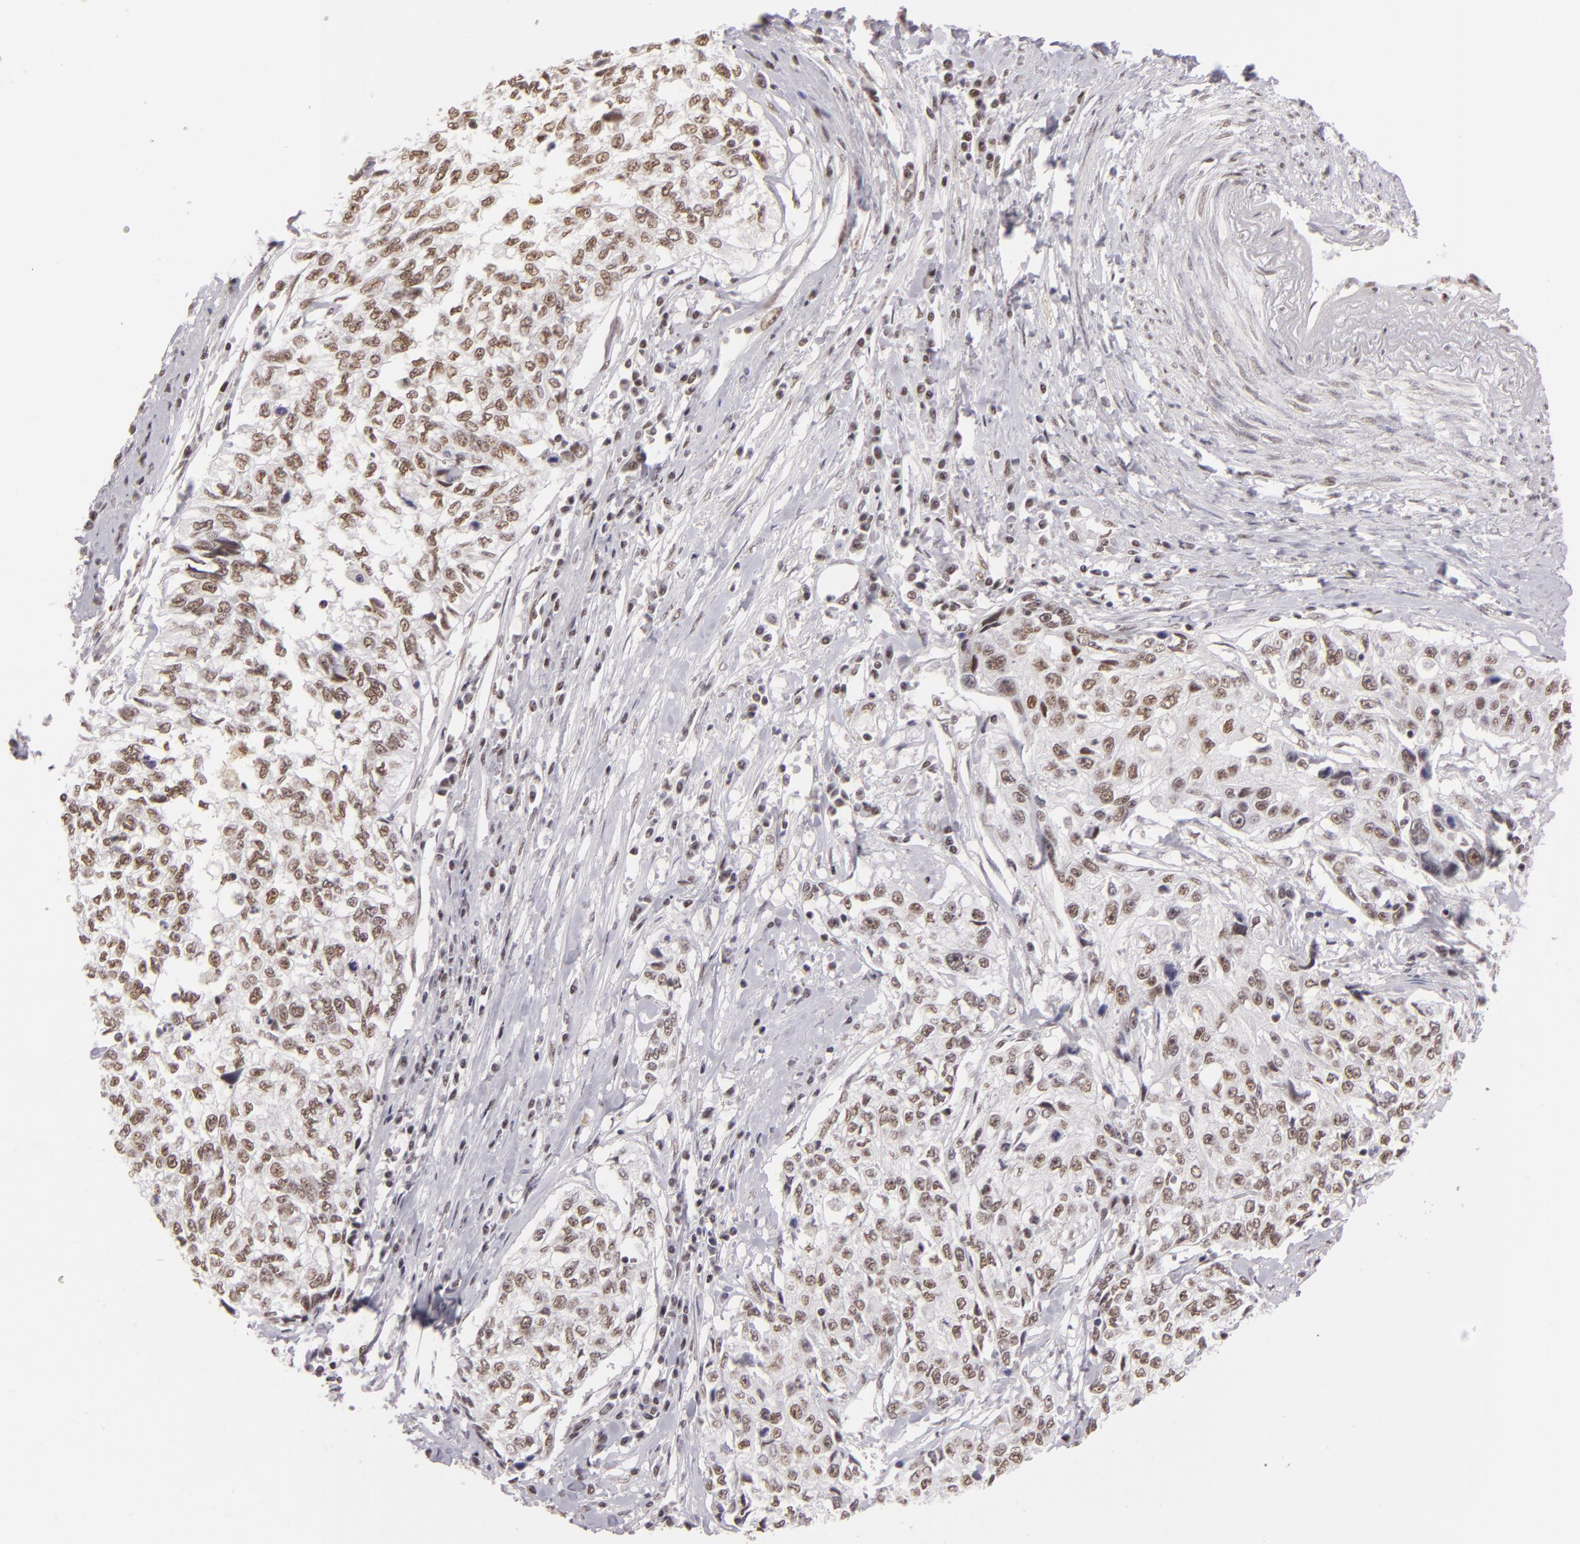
{"staining": {"intensity": "weak", "quantity": ">75%", "location": "nuclear"}, "tissue": "cervical cancer", "cell_type": "Tumor cells", "image_type": "cancer", "snomed": [{"axis": "morphology", "description": "Squamous cell carcinoma, NOS"}, {"axis": "topography", "description": "Cervix"}], "caption": "Immunohistochemical staining of squamous cell carcinoma (cervical) displays low levels of weak nuclear positivity in about >75% of tumor cells. (DAB (3,3'-diaminobenzidine) IHC with brightfield microscopy, high magnification).", "gene": "INTS6", "patient": {"sex": "female", "age": 57}}